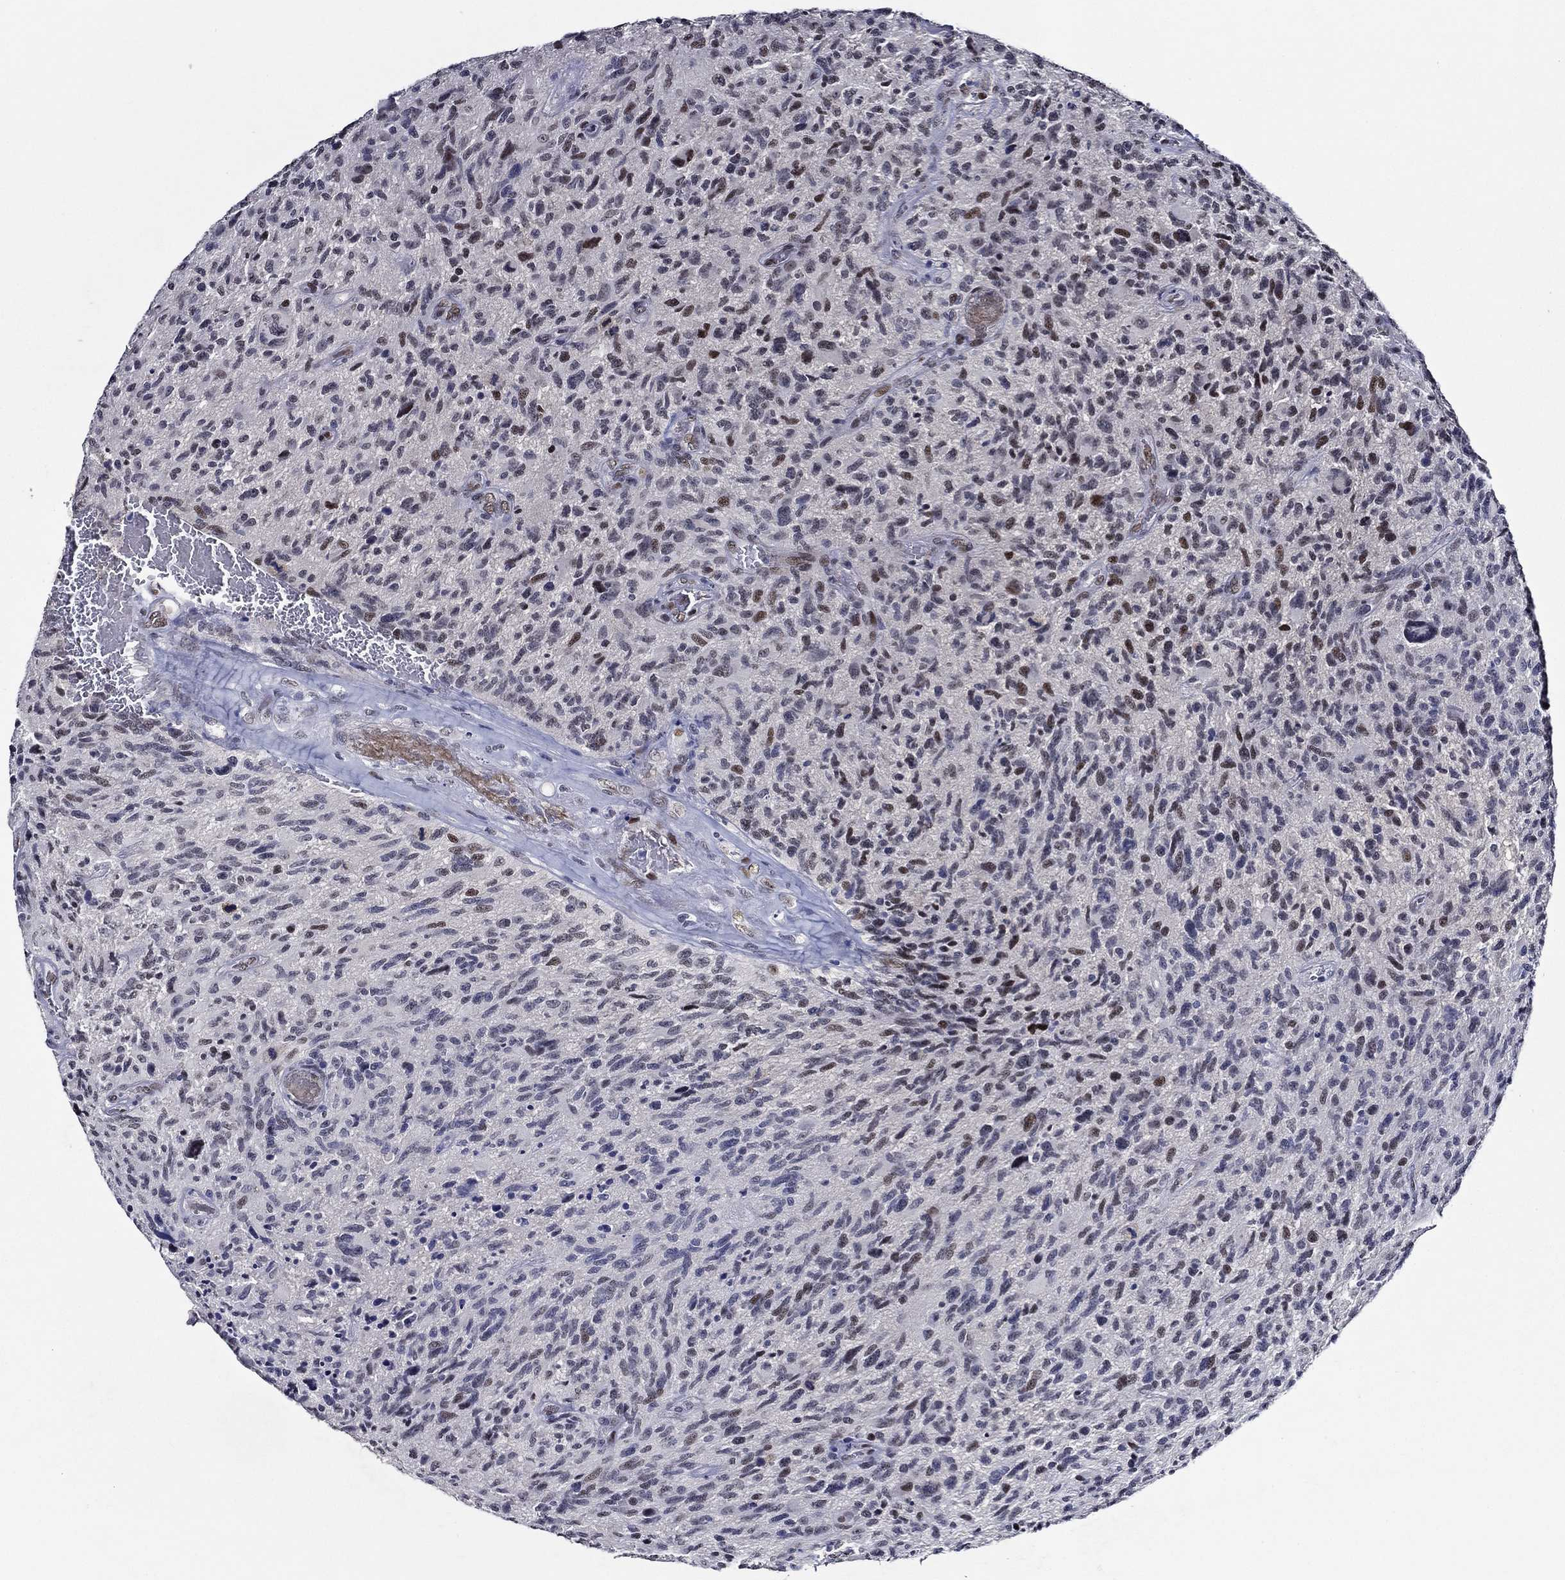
{"staining": {"intensity": "strong", "quantity": "<25%", "location": "nuclear"}, "tissue": "glioma", "cell_type": "Tumor cells", "image_type": "cancer", "snomed": [{"axis": "morphology", "description": "Glioma, malignant, NOS"}, {"axis": "morphology", "description": "Glioma, malignant, High grade"}, {"axis": "topography", "description": "Brain"}], "caption": "A histopathology image showing strong nuclear positivity in approximately <25% of tumor cells in high-grade glioma (malignant), as visualized by brown immunohistochemical staining.", "gene": "GATA2", "patient": {"sex": "female", "age": 71}}